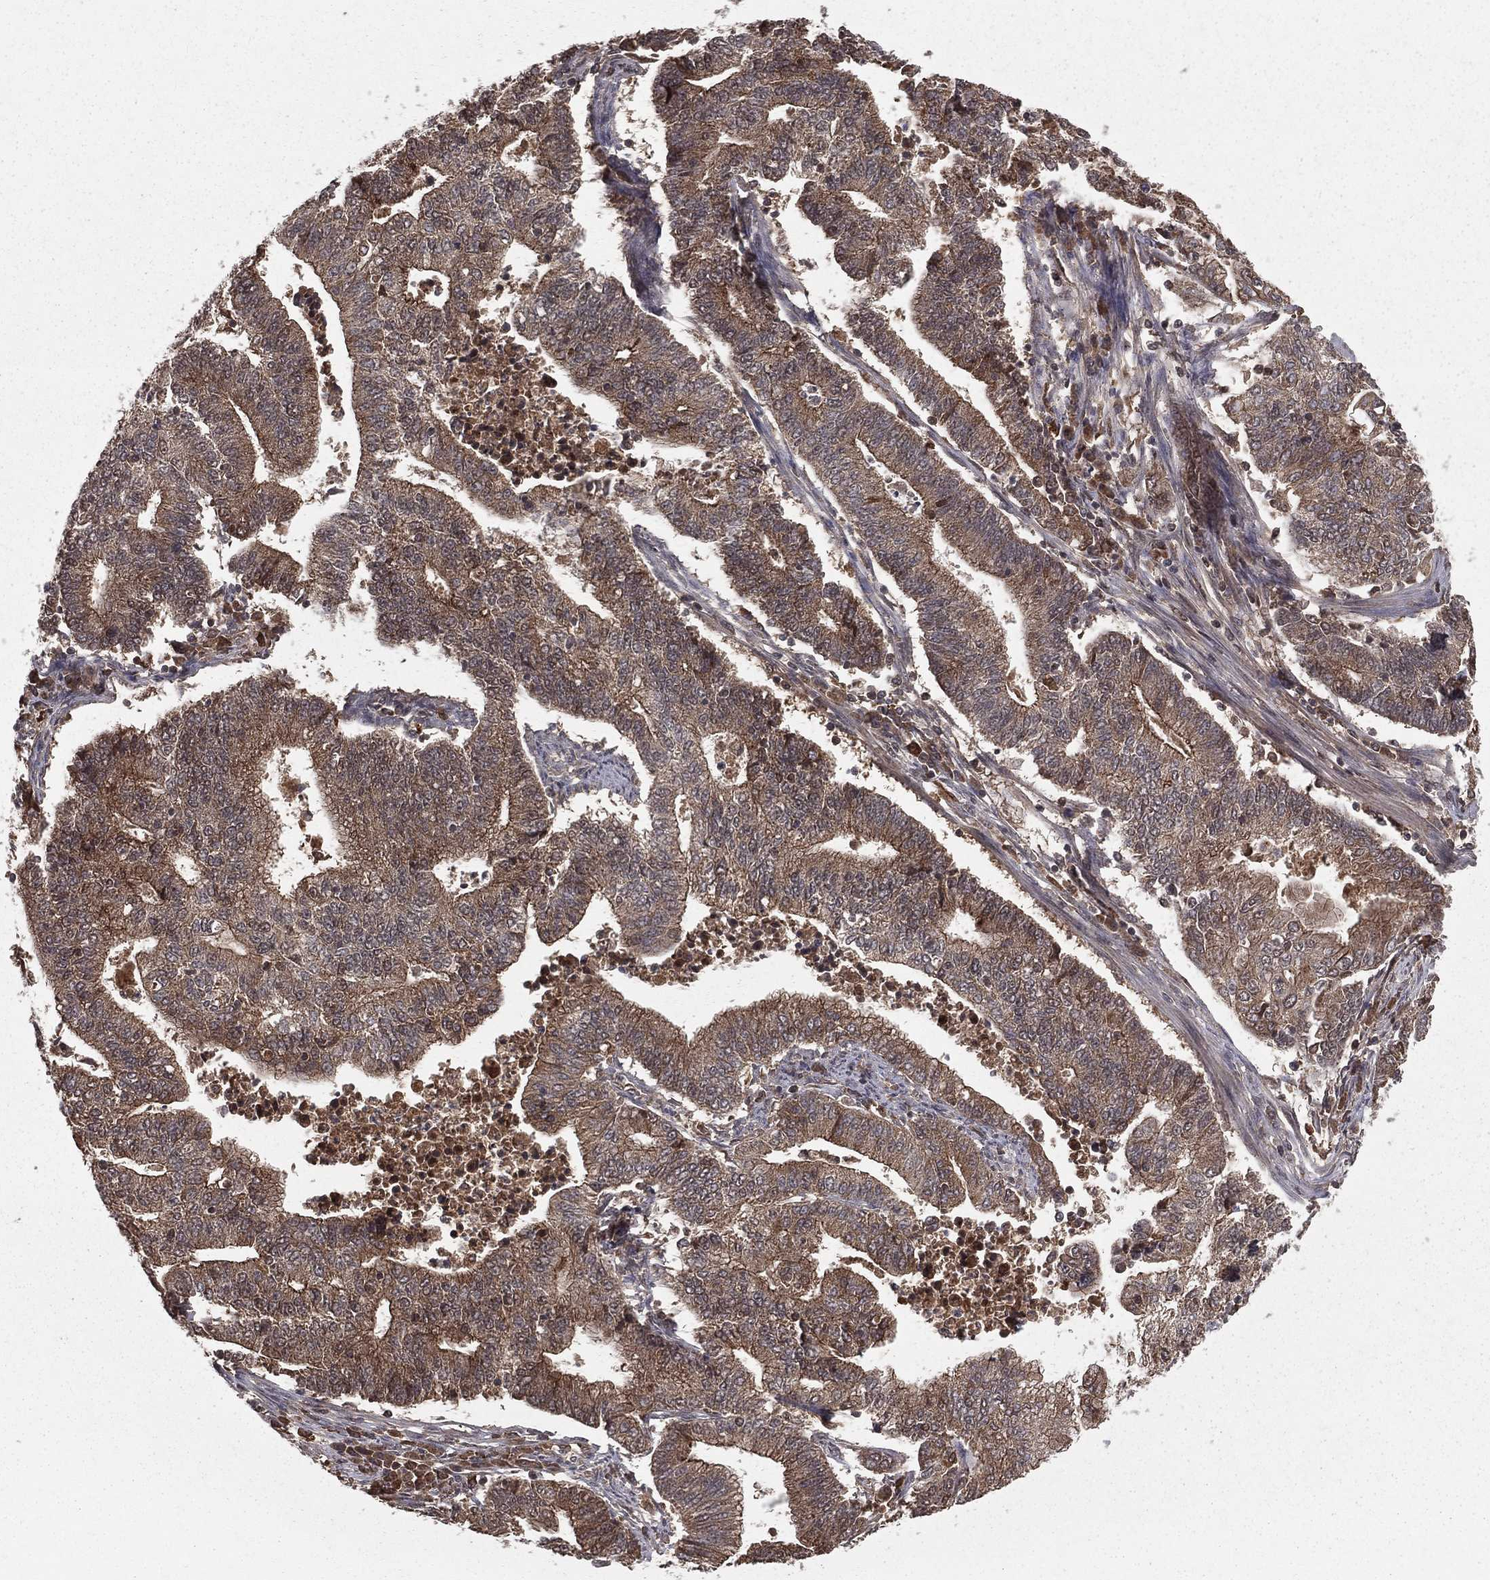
{"staining": {"intensity": "moderate", "quantity": ">75%", "location": "cytoplasmic/membranous"}, "tissue": "endometrial cancer", "cell_type": "Tumor cells", "image_type": "cancer", "snomed": [{"axis": "morphology", "description": "Adenocarcinoma, NOS"}, {"axis": "topography", "description": "Uterus"}, {"axis": "topography", "description": "Endometrium"}], "caption": "Immunohistochemical staining of endometrial adenocarcinoma exhibits moderate cytoplasmic/membranous protein positivity in approximately >75% of tumor cells.", "gene": "ZDHHC15", "patient": {"sex": "female", "age": 54}}